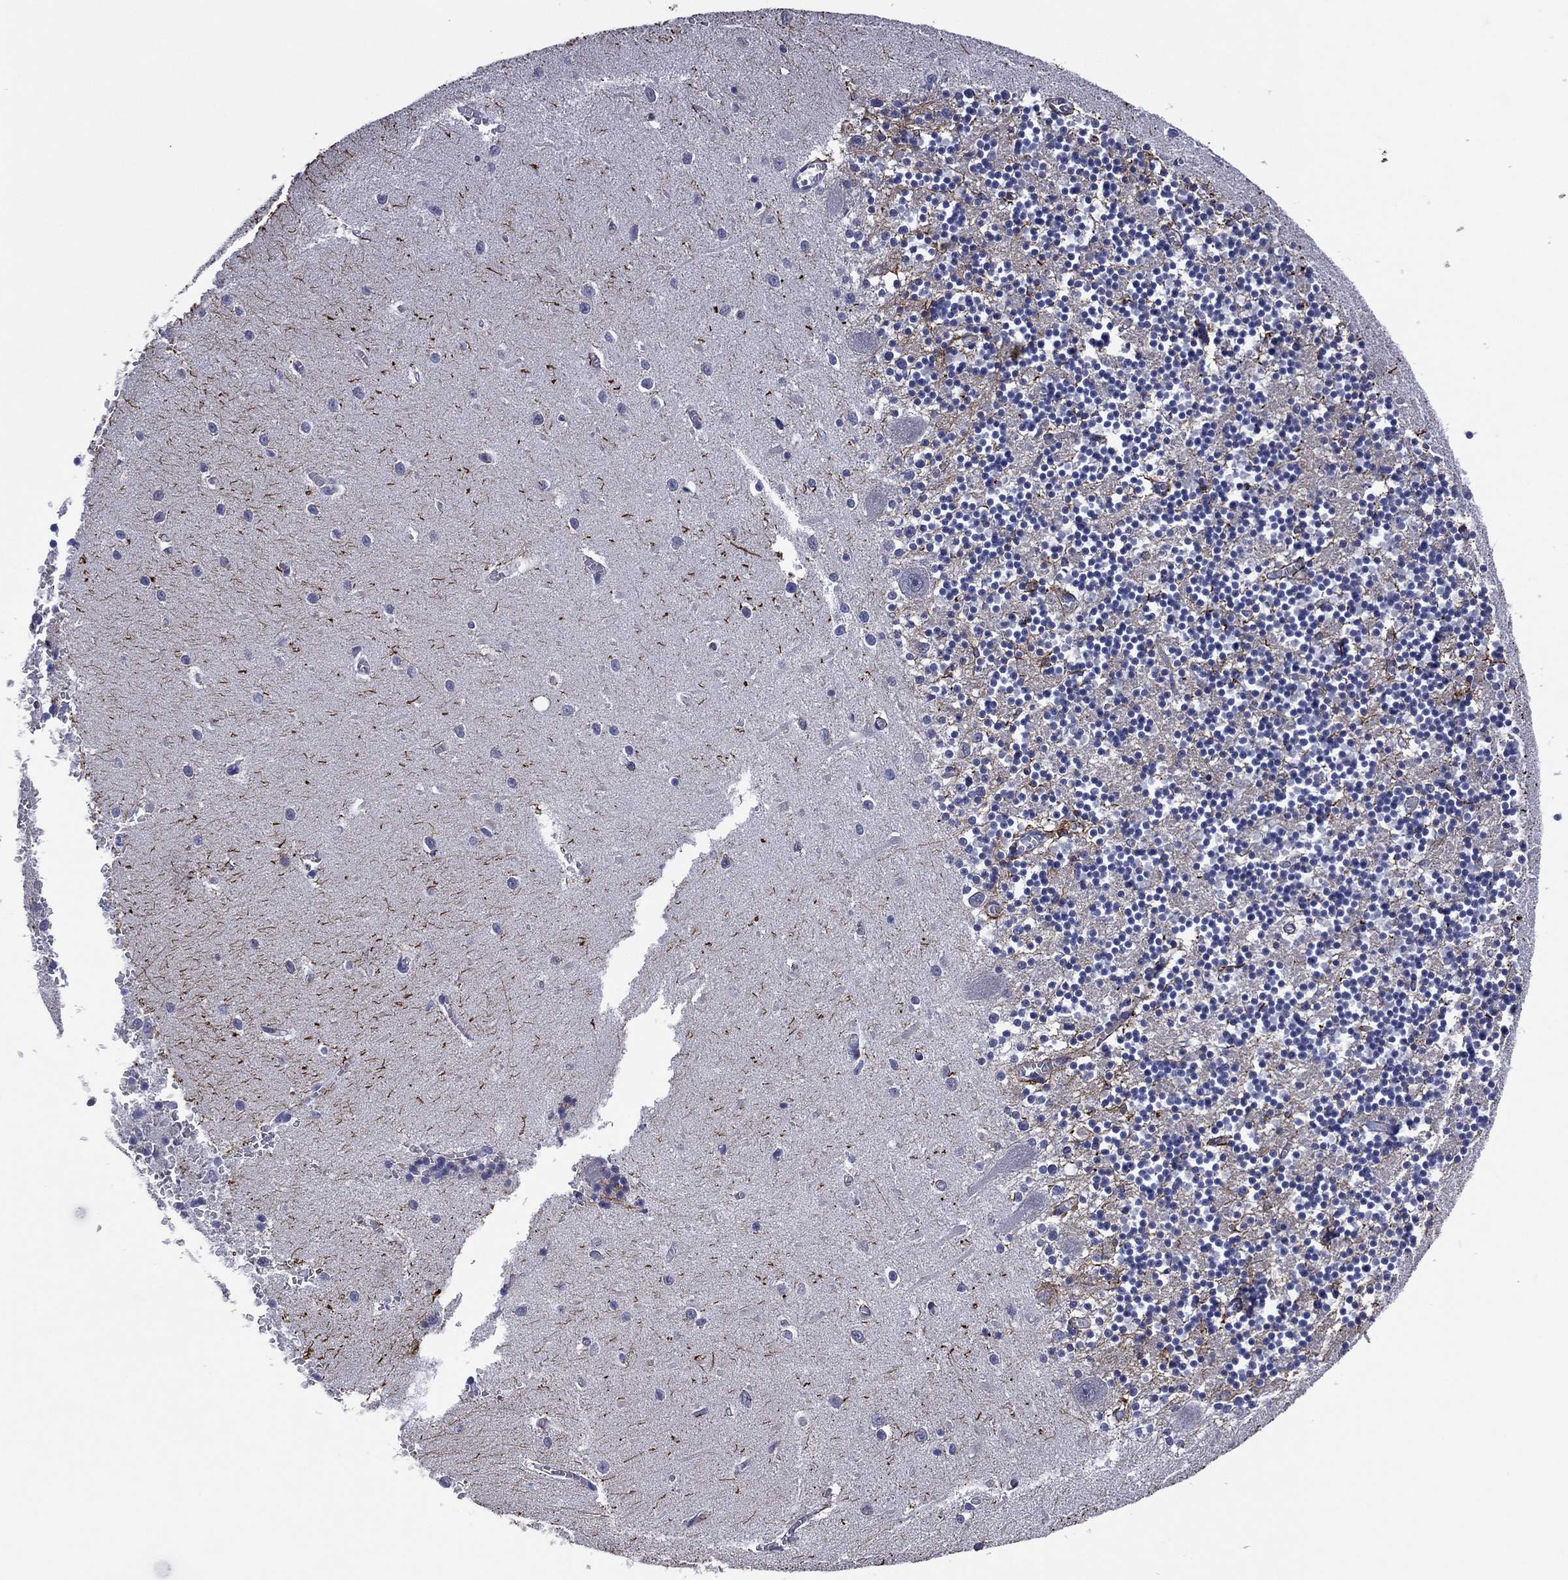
{"staining": {"intensity": "strong", "quantity": "<25%", "location": "cytoplasmic/membranous"}, "tissue": "cerebellum", "cell_type": "Cells in granular layer", "image_type": "normal", "snomed": [{"axis": "morphology", "description": "Normal tissue, NOS"}, {"axis": "topography", "description": "Cerebellum"}], "caption": "Protein staining of normal cerebellum demonstrates strong cytoplasmic/membranous positivity in about <25% of cells in granular layer. The staining is performed using DAB (3,3'-diaminobenzidine) brown chromogen to label protein expression. The nuclei are counter-stained blue using hematoxylin.", "gene": "CLIP3", "patient": {"sex": "female", "age": 64}}